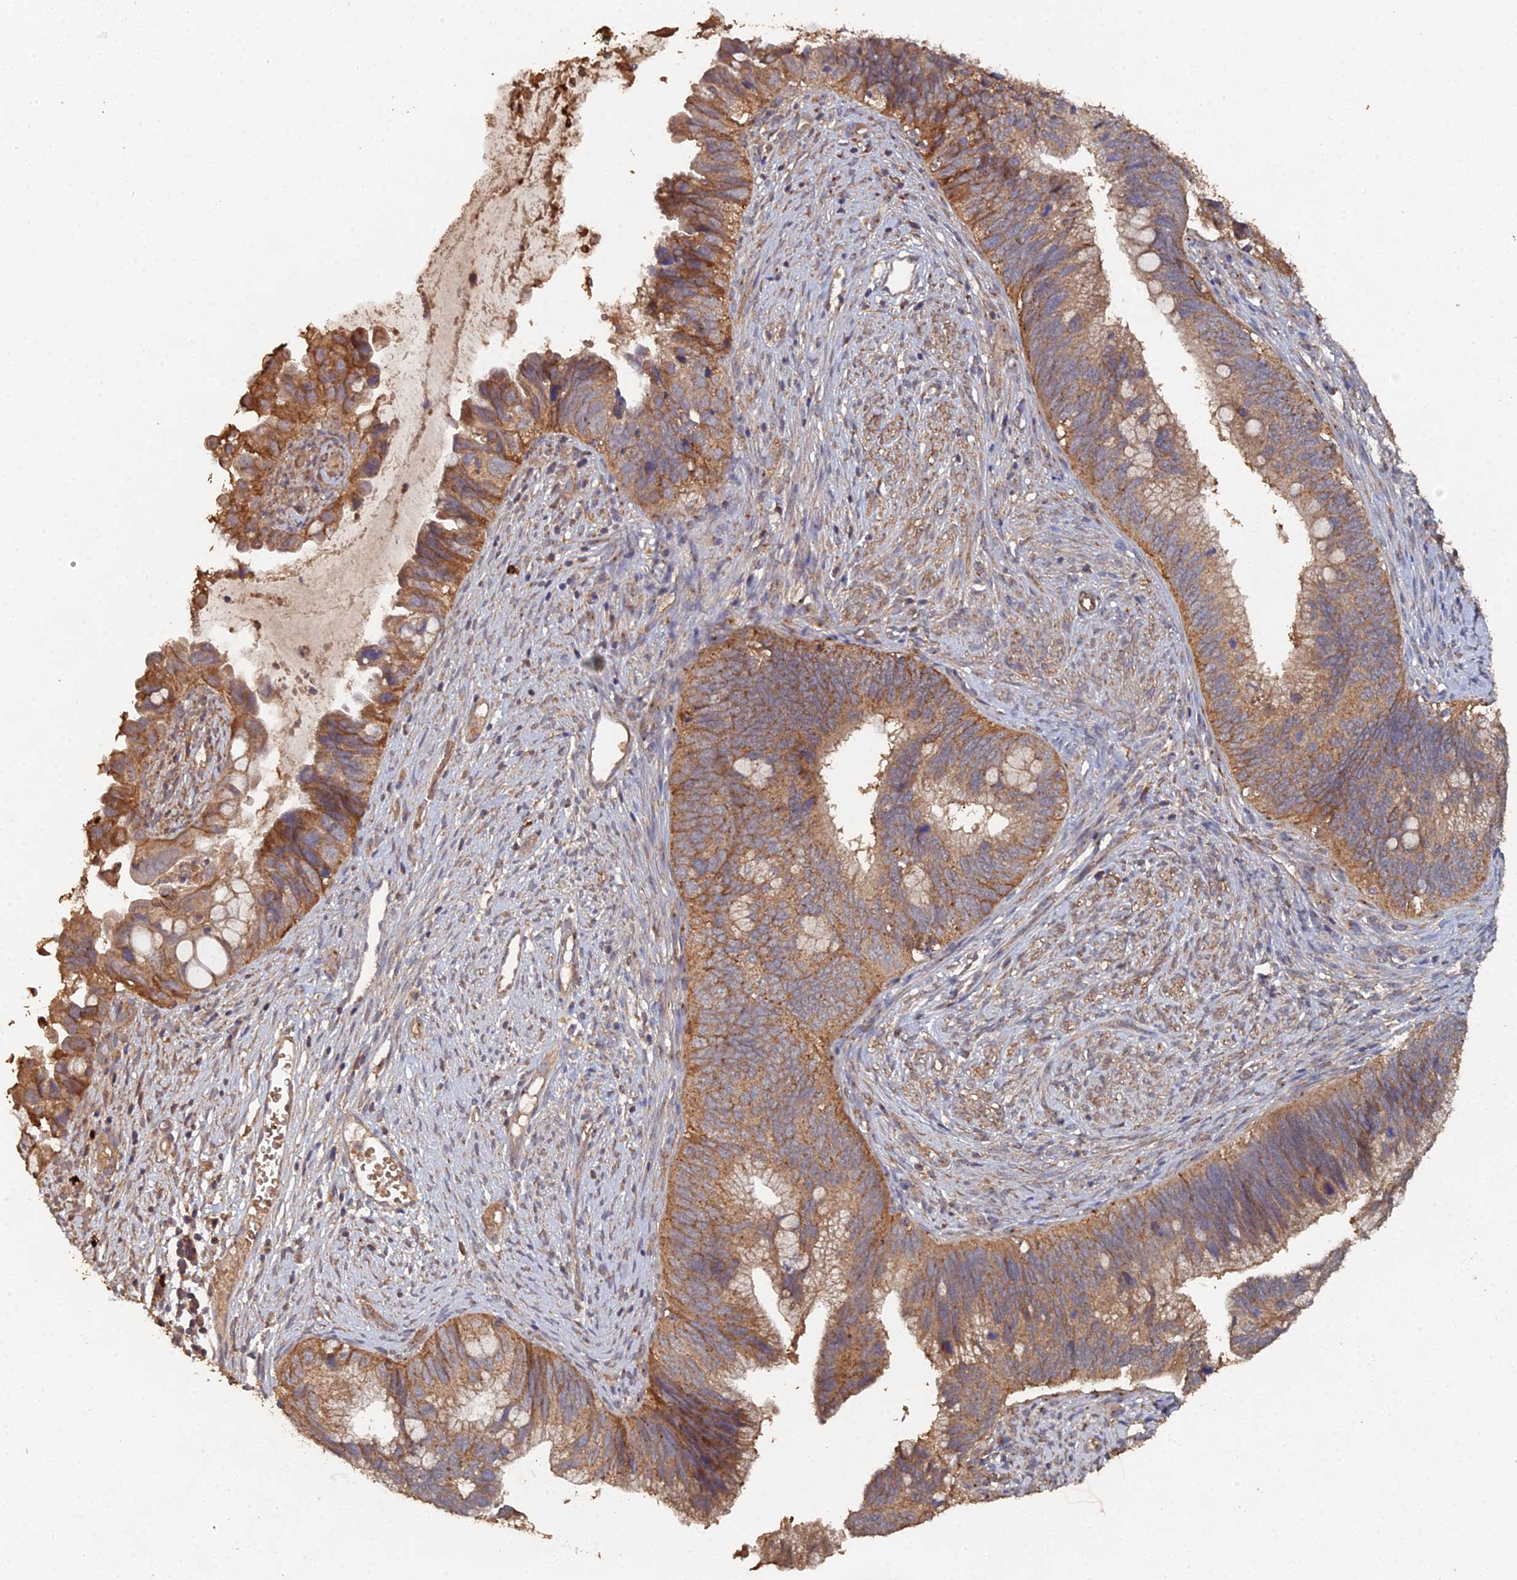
{"staining": {"intensity": "moderate", "quantity": ">75%", "location": "cytoplasmic/membranous"}, "tissue": "cervical cancer", "cell_type": "Tumor cells", "image_type": "cancer", "snomed": [{"axis": "morphology", "description": "Adenocarcinoma, NOS"}, {"axis": "topography", "description": "Cervix"}], "caption": "Immunohistochemistry of adenocarcinoma (cervical) exhibits medium levels of moderate cytoplasmic/membranous staining in approximately >75% of tumor cells.", "gene": "SPANXN4", "patient": {"sex": "female", "age": 42}}